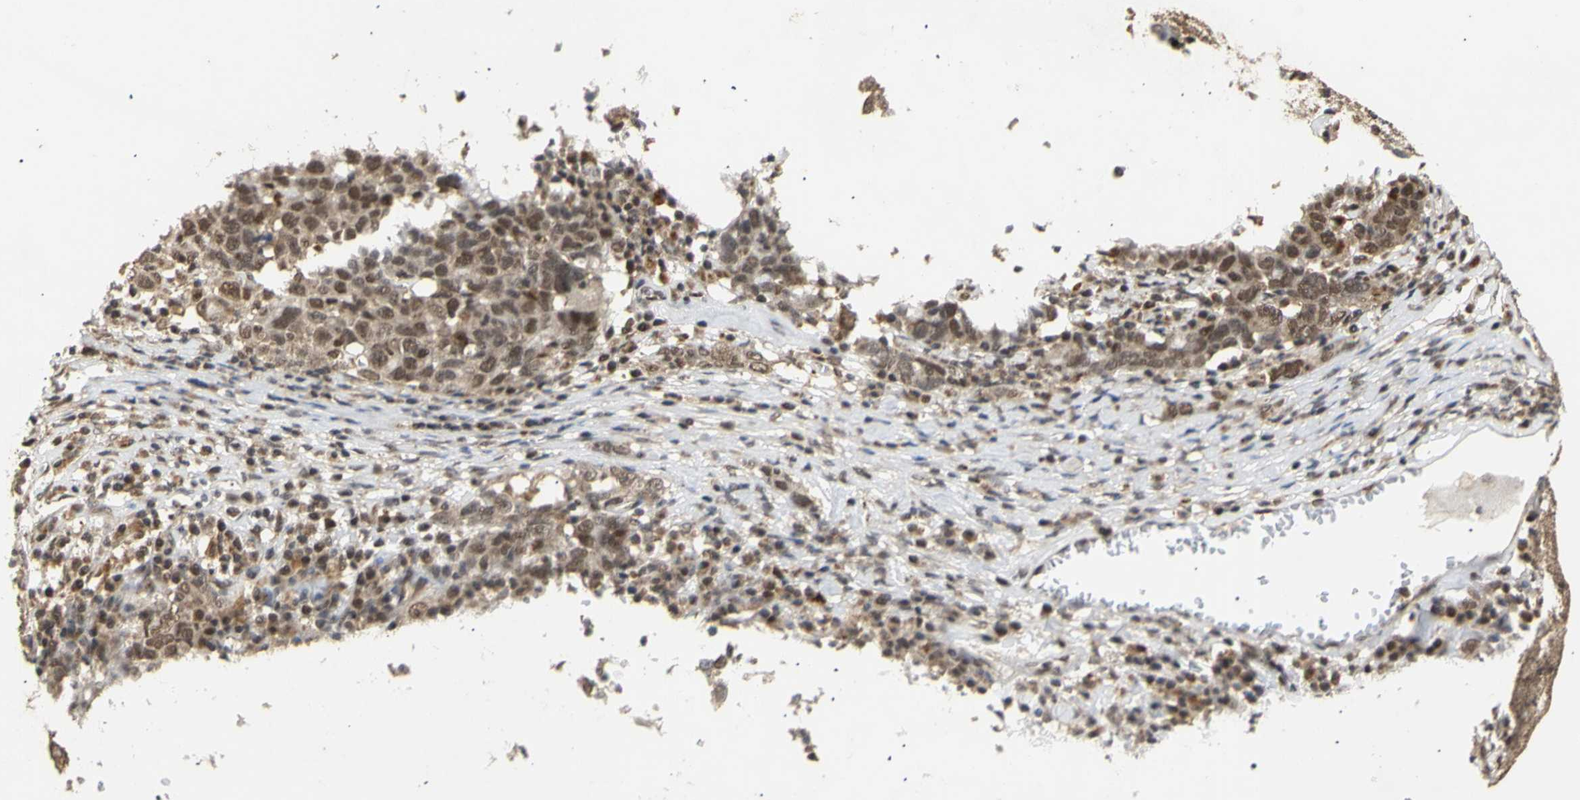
{"staining": {"intensity": "weak", "quantity": ">75%", "location": "cytoplasmic/membranous,nuclear"}, "tissue": "ovarian cancer", "cell_type": "Tumor cells", "image_type": "cancer", "snomed": [{"axis": "morphology", "description": "Carcinoma, endometroid"}, {"axis": "topography", "description": "Ovary"}], "caption": "Protein analysis of ovarian cancer tissue displays weak cytoplasmic/membranous and nuclear positivity in approximately >75% of tumor cells.", "gene": "GTF2E2", "patient": {"sex": "female", "age": 62}}